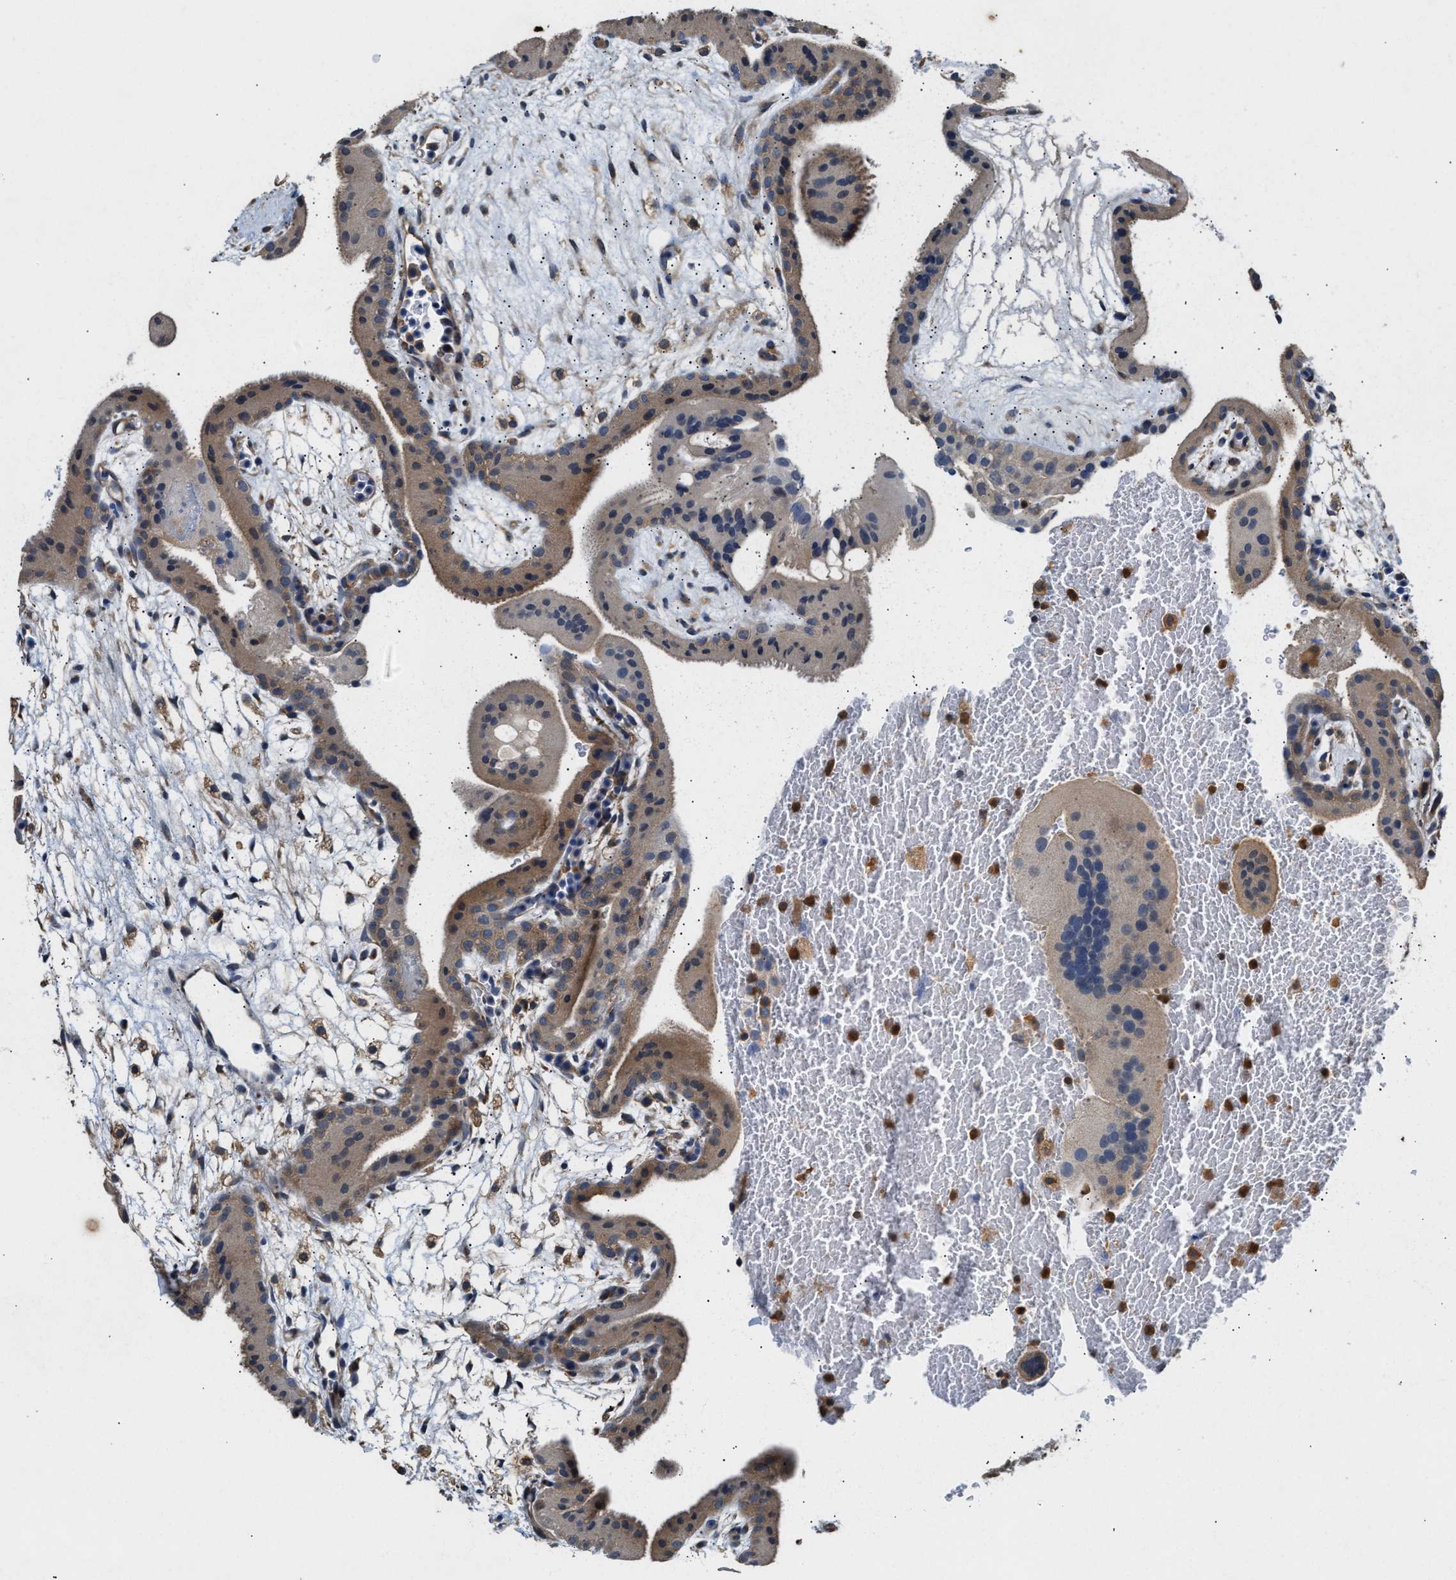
{"staining": {"intensity": "weak", "quantity": ">75%", "location": "cytoplasmic/membranous"}, "tissue": "placenta", "cell_type": "Decidual cells", "image_type": "normal", "snomed": [{"axis": "morphology", "description": "Normal tissue, NOS"}, {"axis": "topography", "description": "Placenta"}], "caption": "Human placenta stained with a brown dye exhibits weak cytoplasmic/membranous positive positivity in about >75% of decidual cells.", "gene": "CHUK", "patient": {"sex": "female", "age": 19}}